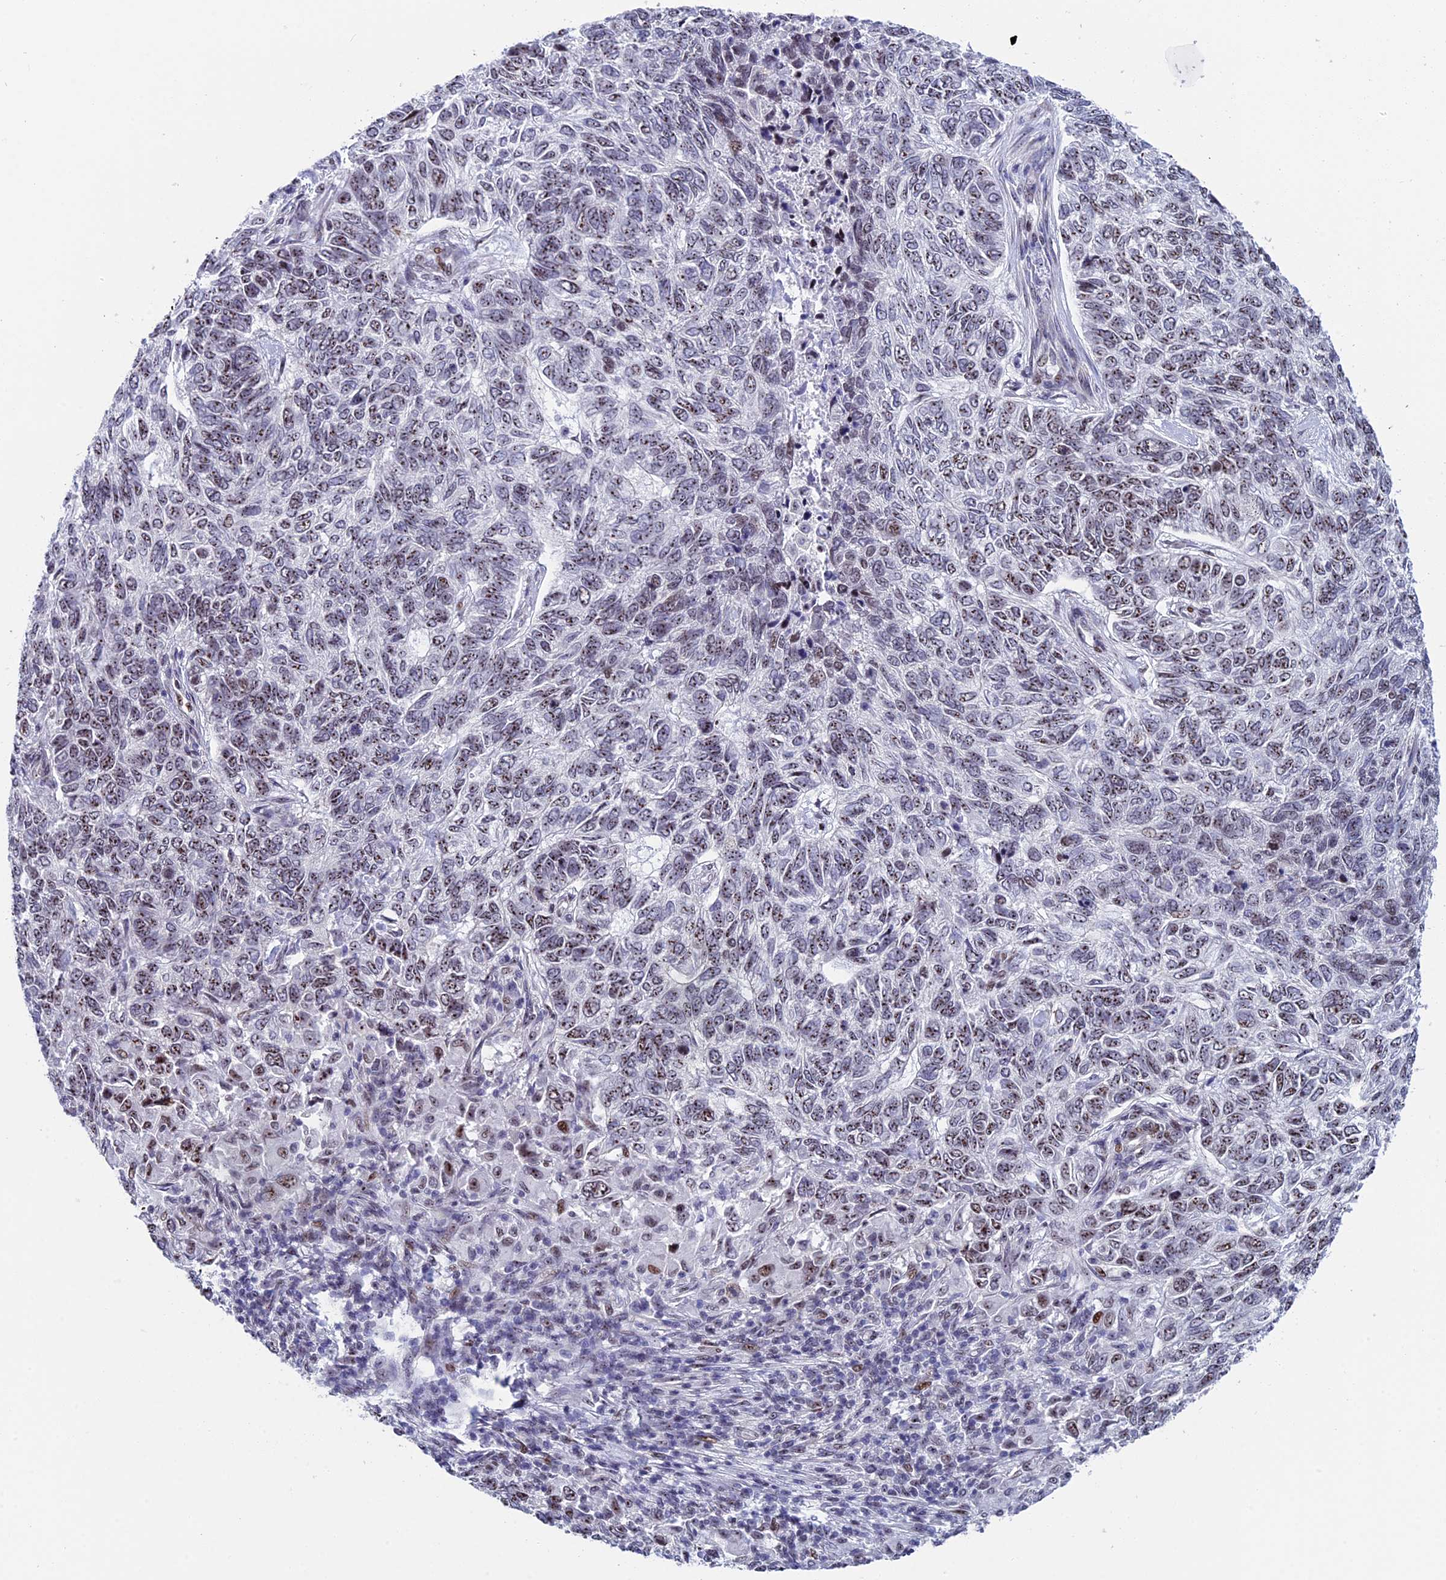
{"staining": {"intensity": "moderate", "quantity": ">75%", "location": "nuclear"}, "tissue": "skin cancer", "cell_type": "Tumor cells", "image_type": "cancer", "snomed": [{"axis": "morphology", "description": "Basal cell carcinoma"}, {"axis": "topography", "description": "Skin"}], "caption": "Skin basal cell carcinoma was stained to show a protein in brown. There is medium levels of moderate nuclear positivity in approximately >75% of tumor cells. The staining was performed using DAB to visualize the protein expression in brown, while the nuclei were stained in blue with hematoxylin (Magnification: 20x).", "gene": "CCDC86", "patient": {"sex": "female", "age": 65}}